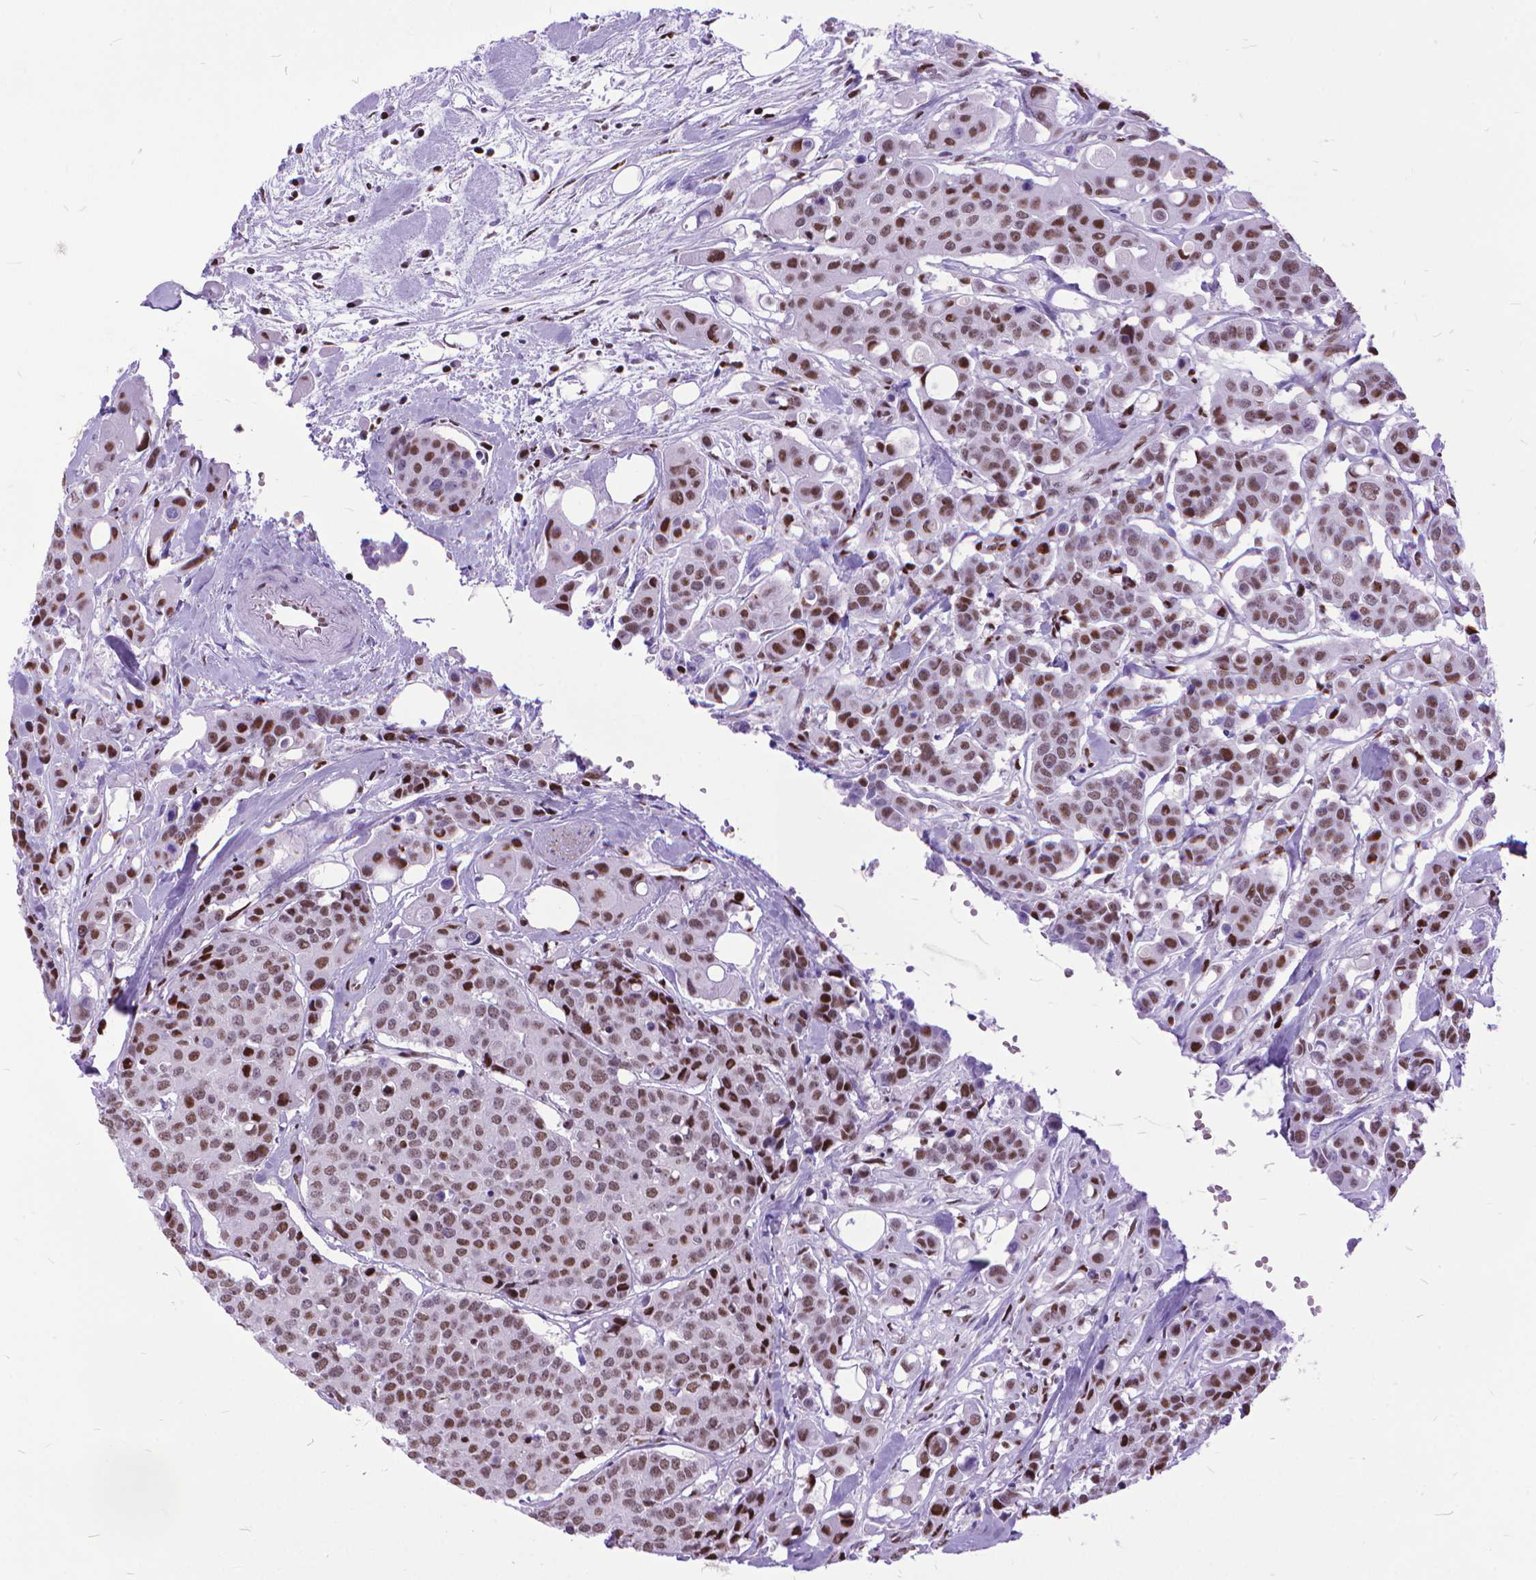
{"staining": {"intensity": "strong", "quantity": "25%-75%", "location": "nuclear"}, "tissue": "carcinoid", "cell_type": "Tumor cells", "image_type": "cancer", "snomed": [{"axis": "morphology", "description": "Carcinoid, malignant, NOS"}, {"axis": "topography", "description": "Colon"}], "caption": "Immunohistochemical staining of malignant carcinoid shows strong nuclear protein expression in approximately 25%-75% of tumor cells. The staining was performed using DAB (3,3'-diaminobenzidine) to visualize the protein expression in brown, while the nuclei were stained in blue with hematoxylin (Magnification: 20x).", "gene": "POLE4", "patient": {"sex": "male", "age": 81}}